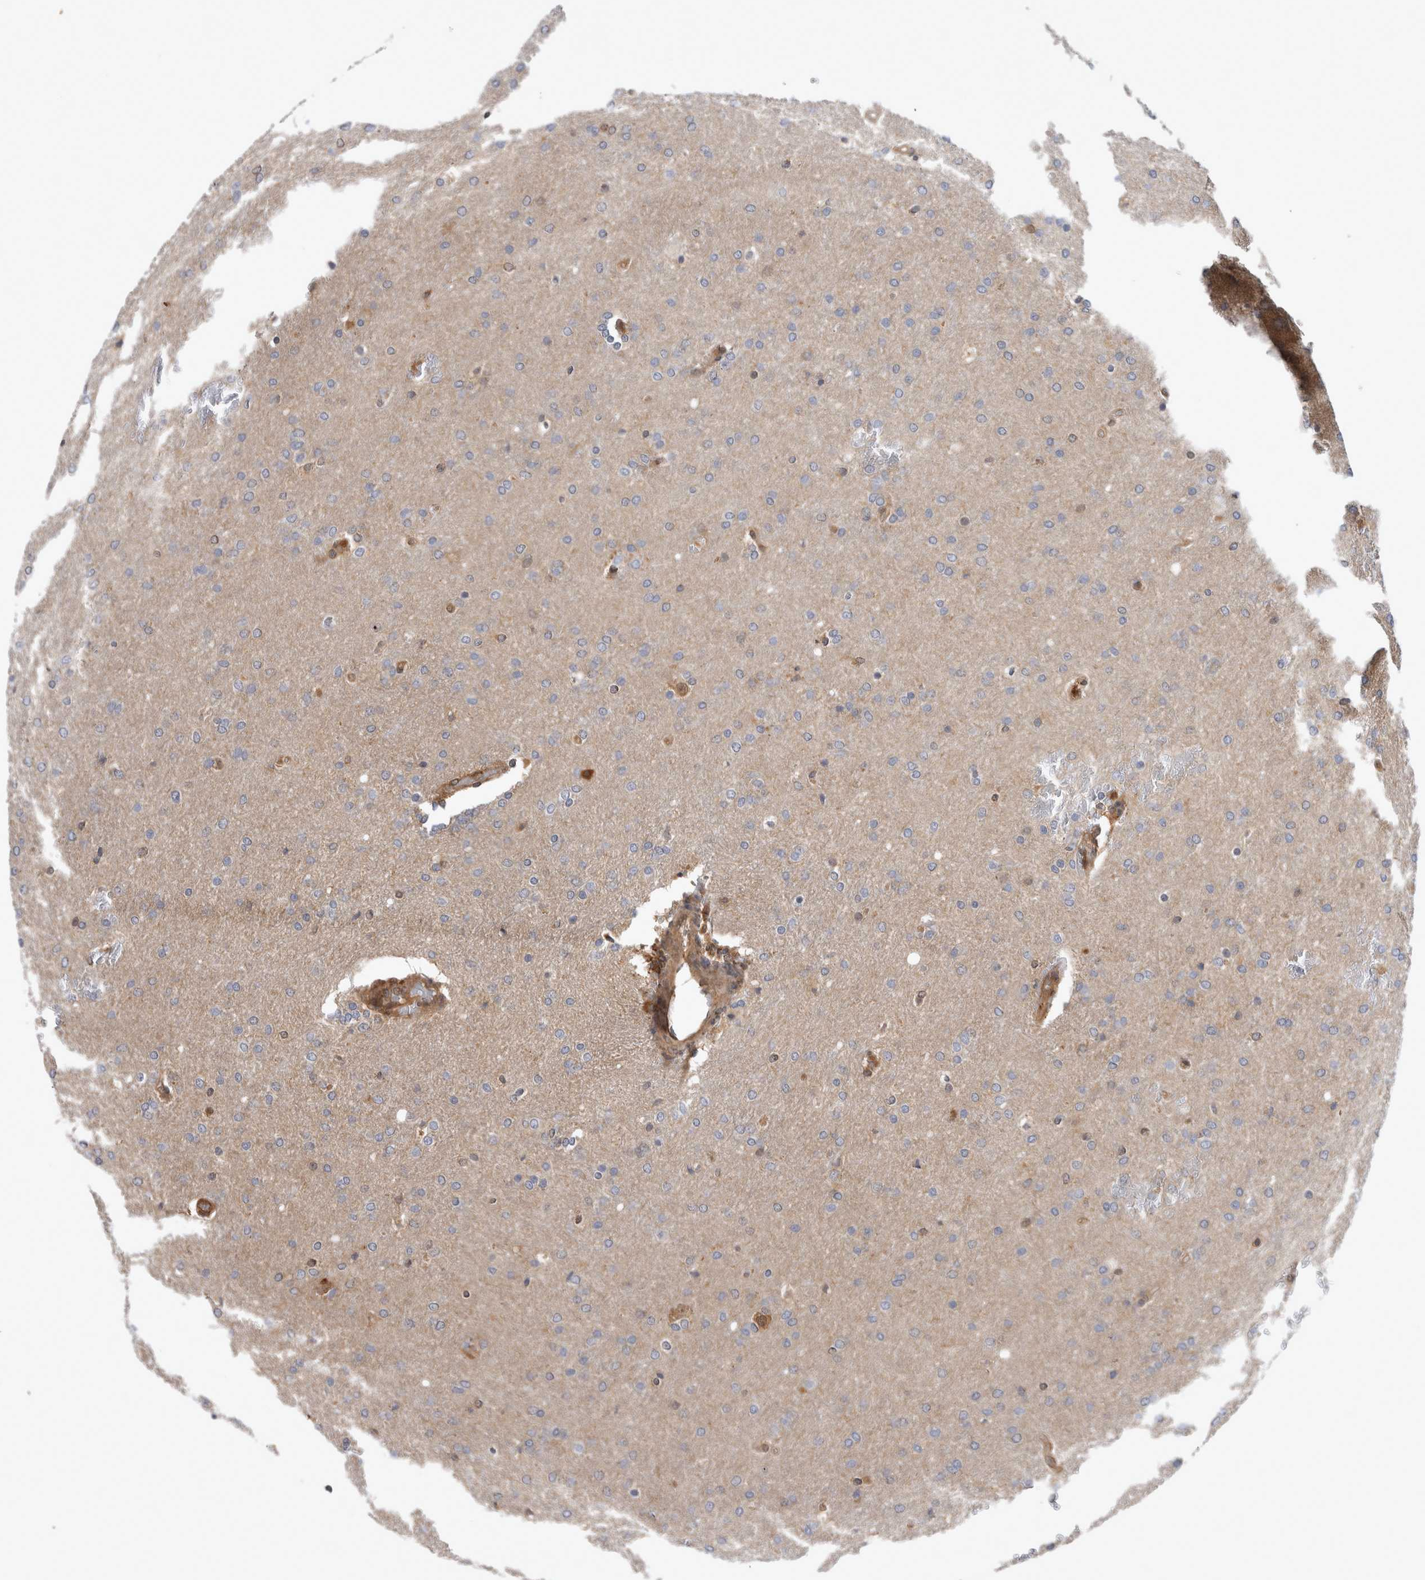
{"staining": {"intensity": "negative", "quantity": "none", "location": "none"}, "tissue": "glioma", "cell_type": "Tumor cells", "image_type": "cancer", "snomed": [{"axis": "morphology", "description": "Glioma, malignant, Low grade"}, {"axis": "topography", "description": "Brain"}], "caption": "High power microscopy image of an immunohistochemistry image of glioma, revealing no significant expression in tumor cells. Brightfield microscopy of IHC stained with DAB (brown) and hematoxylin (blue), captured at high magnification.", "gene": "ASTN2", "patient": {"sex": "female", "age": 37}}